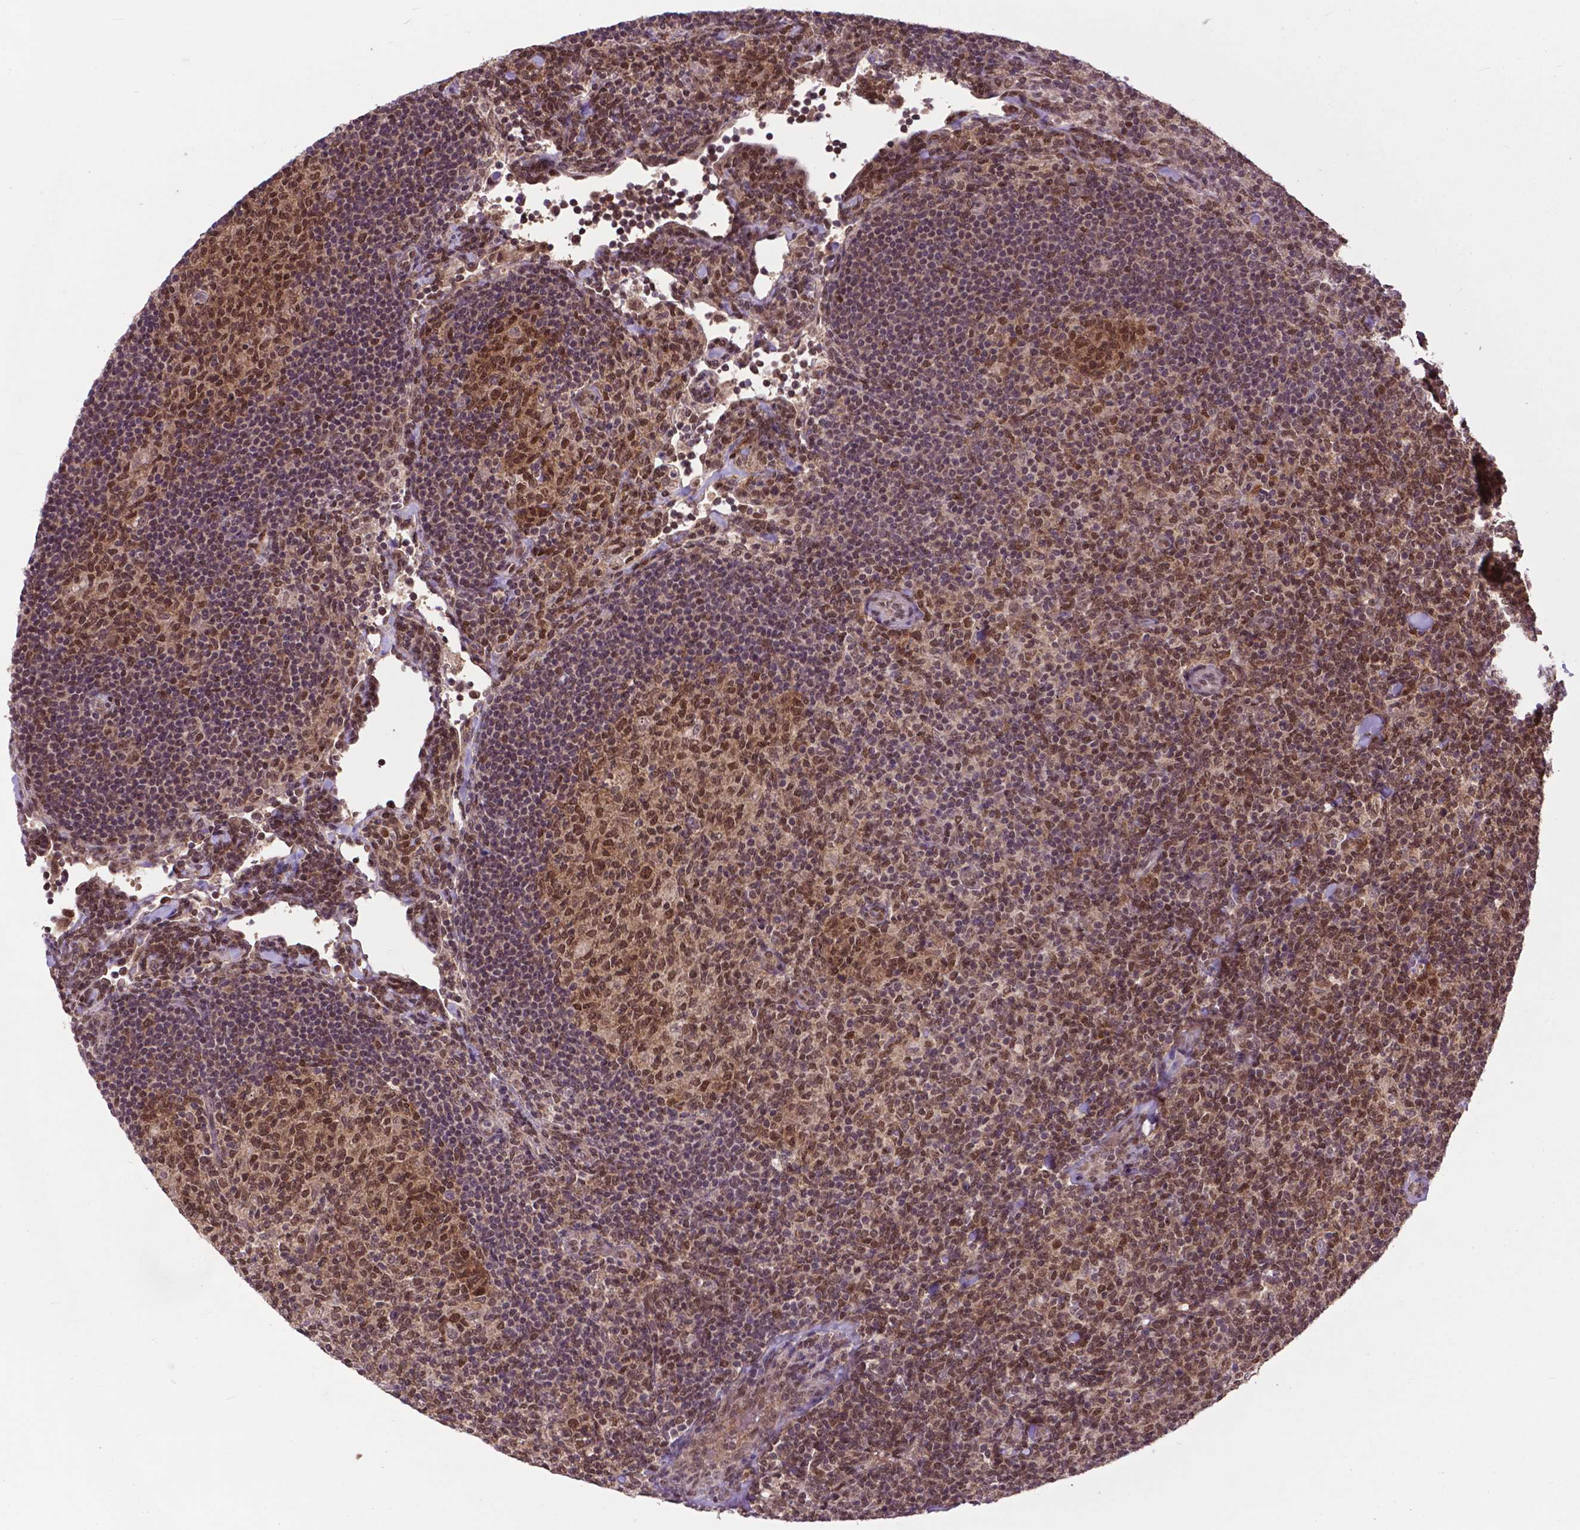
{"staining": {"intensity": "moderate", "quantity": "25%-75%", "location": "nuclear"}, "tissue": "lymphoma", "cell_type": "Tumor cells", "image_type": "cancer", "snomed": [{"axis": "morphology", "description": "Malignant lymphoma, non-Hodgkin's type, Low grade"}, {"axis": "topography", "description": "Lymph node"}], "caption": "Immunohistochemistry photomicrograph of neoplastic tissue: lymphoma stained using immunohistochemistry (IHC) shows medium levels of moderate protein expression localized specifically in the nuclear of tumor cells, appearing as a nuclear brown color.", "gene": "FAF1", "patient": {"sex": "female", "age": 56}}